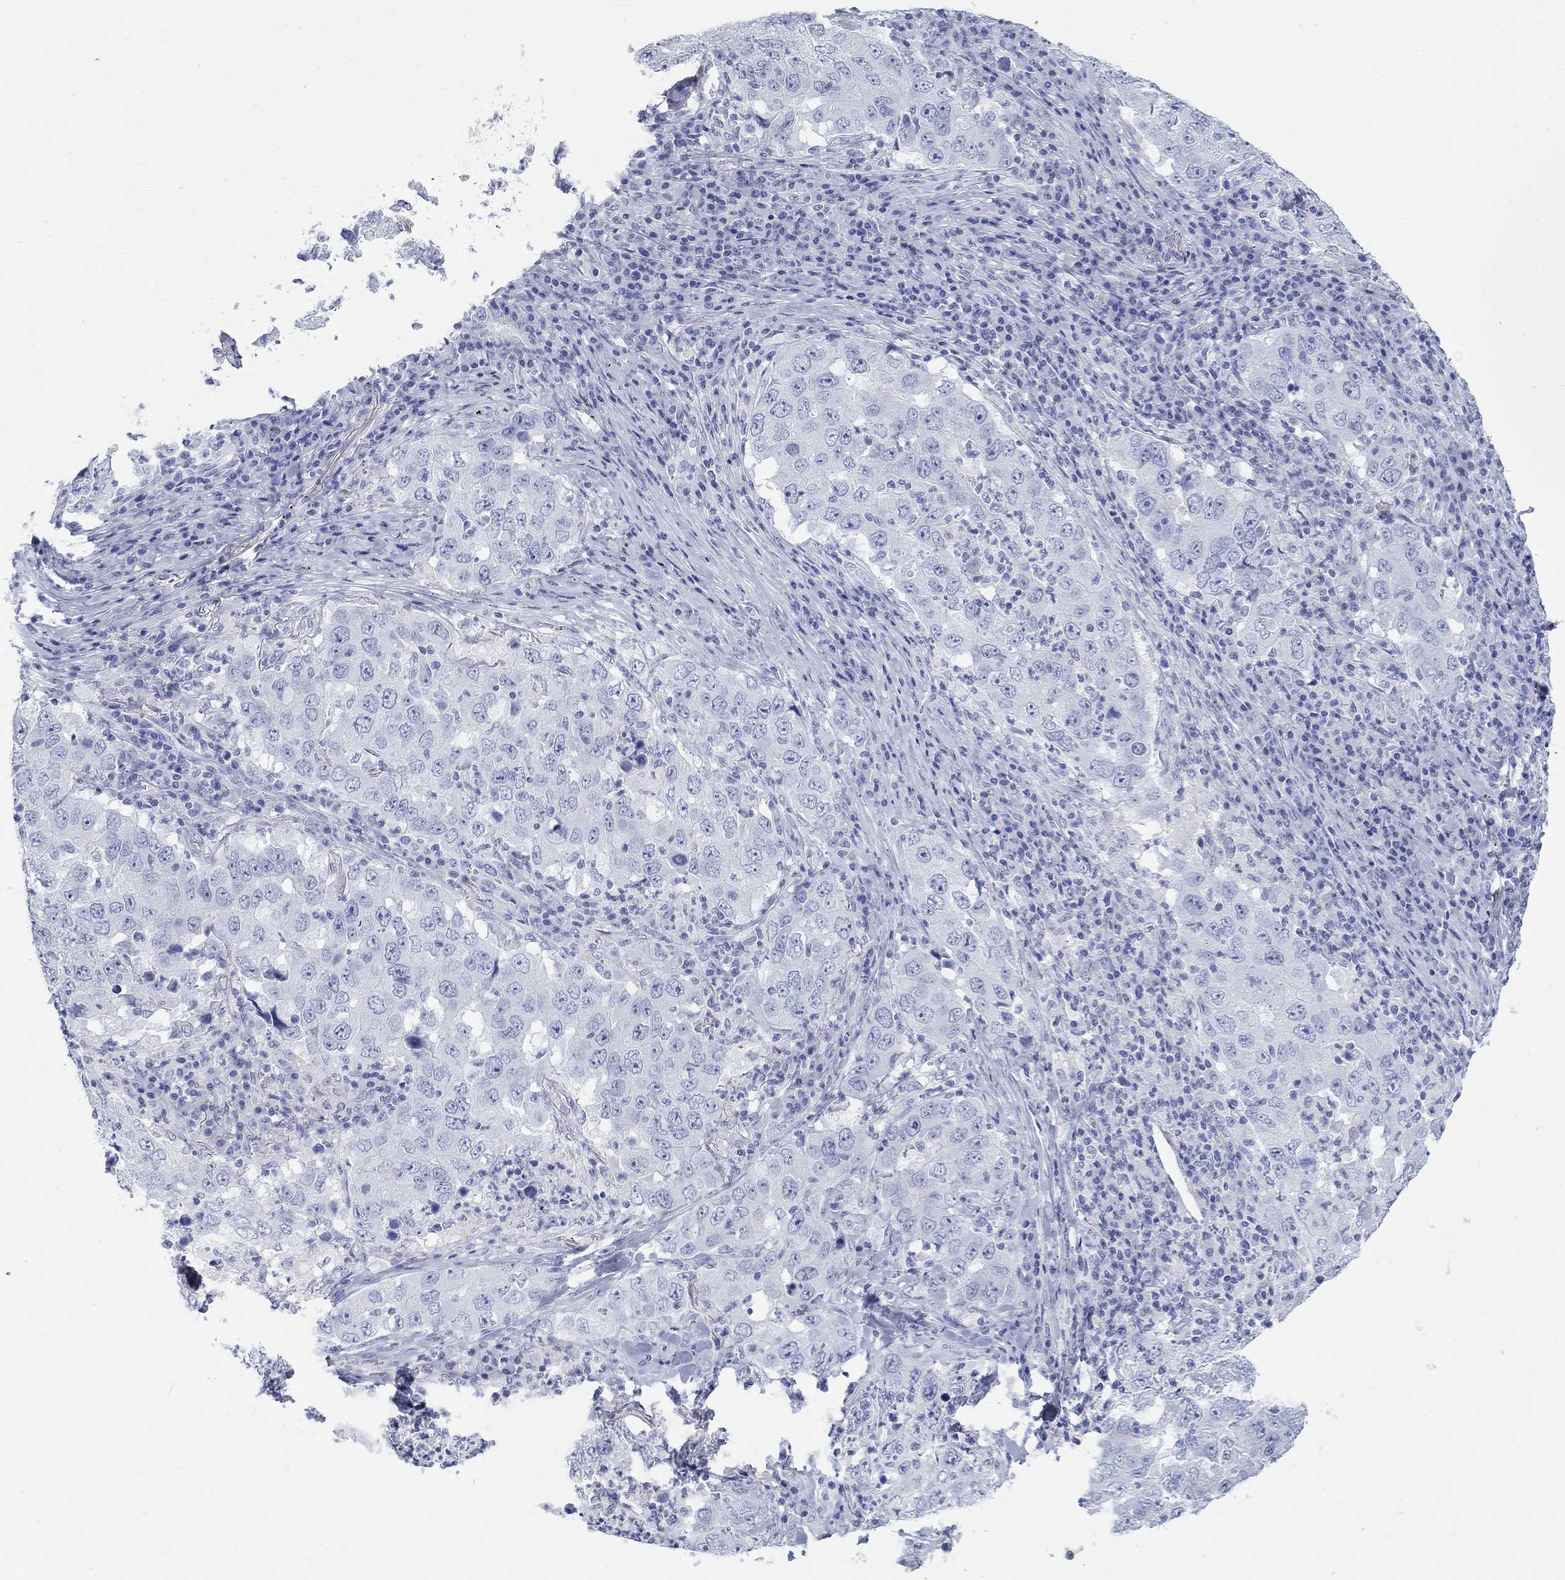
{"staining": {"intensity": "negative", "quantity": "none", "location": "none"}, "tissue": "lung cancer", "cell_type": "Tumor cells", "image_type": "cancer", "snomed": [{"axis": "morphology", "description": "Adenocarcinoma, NOS"}, {"axis": "topography", "description": "Lung"}], "caption": "A high-resolution micrograph shows immunohistochemistry (IHC) staining of adenocarcinoma (lung), which exhibits no significant staining in tumor cells. The staining is performed using DAB (3,3'-diaminobenzidine) brown chromogen with nuclei counter-stained in using hematoxylin.", "gene": "AKR1C2", "patient": {"sex": "male", "age": 73}}